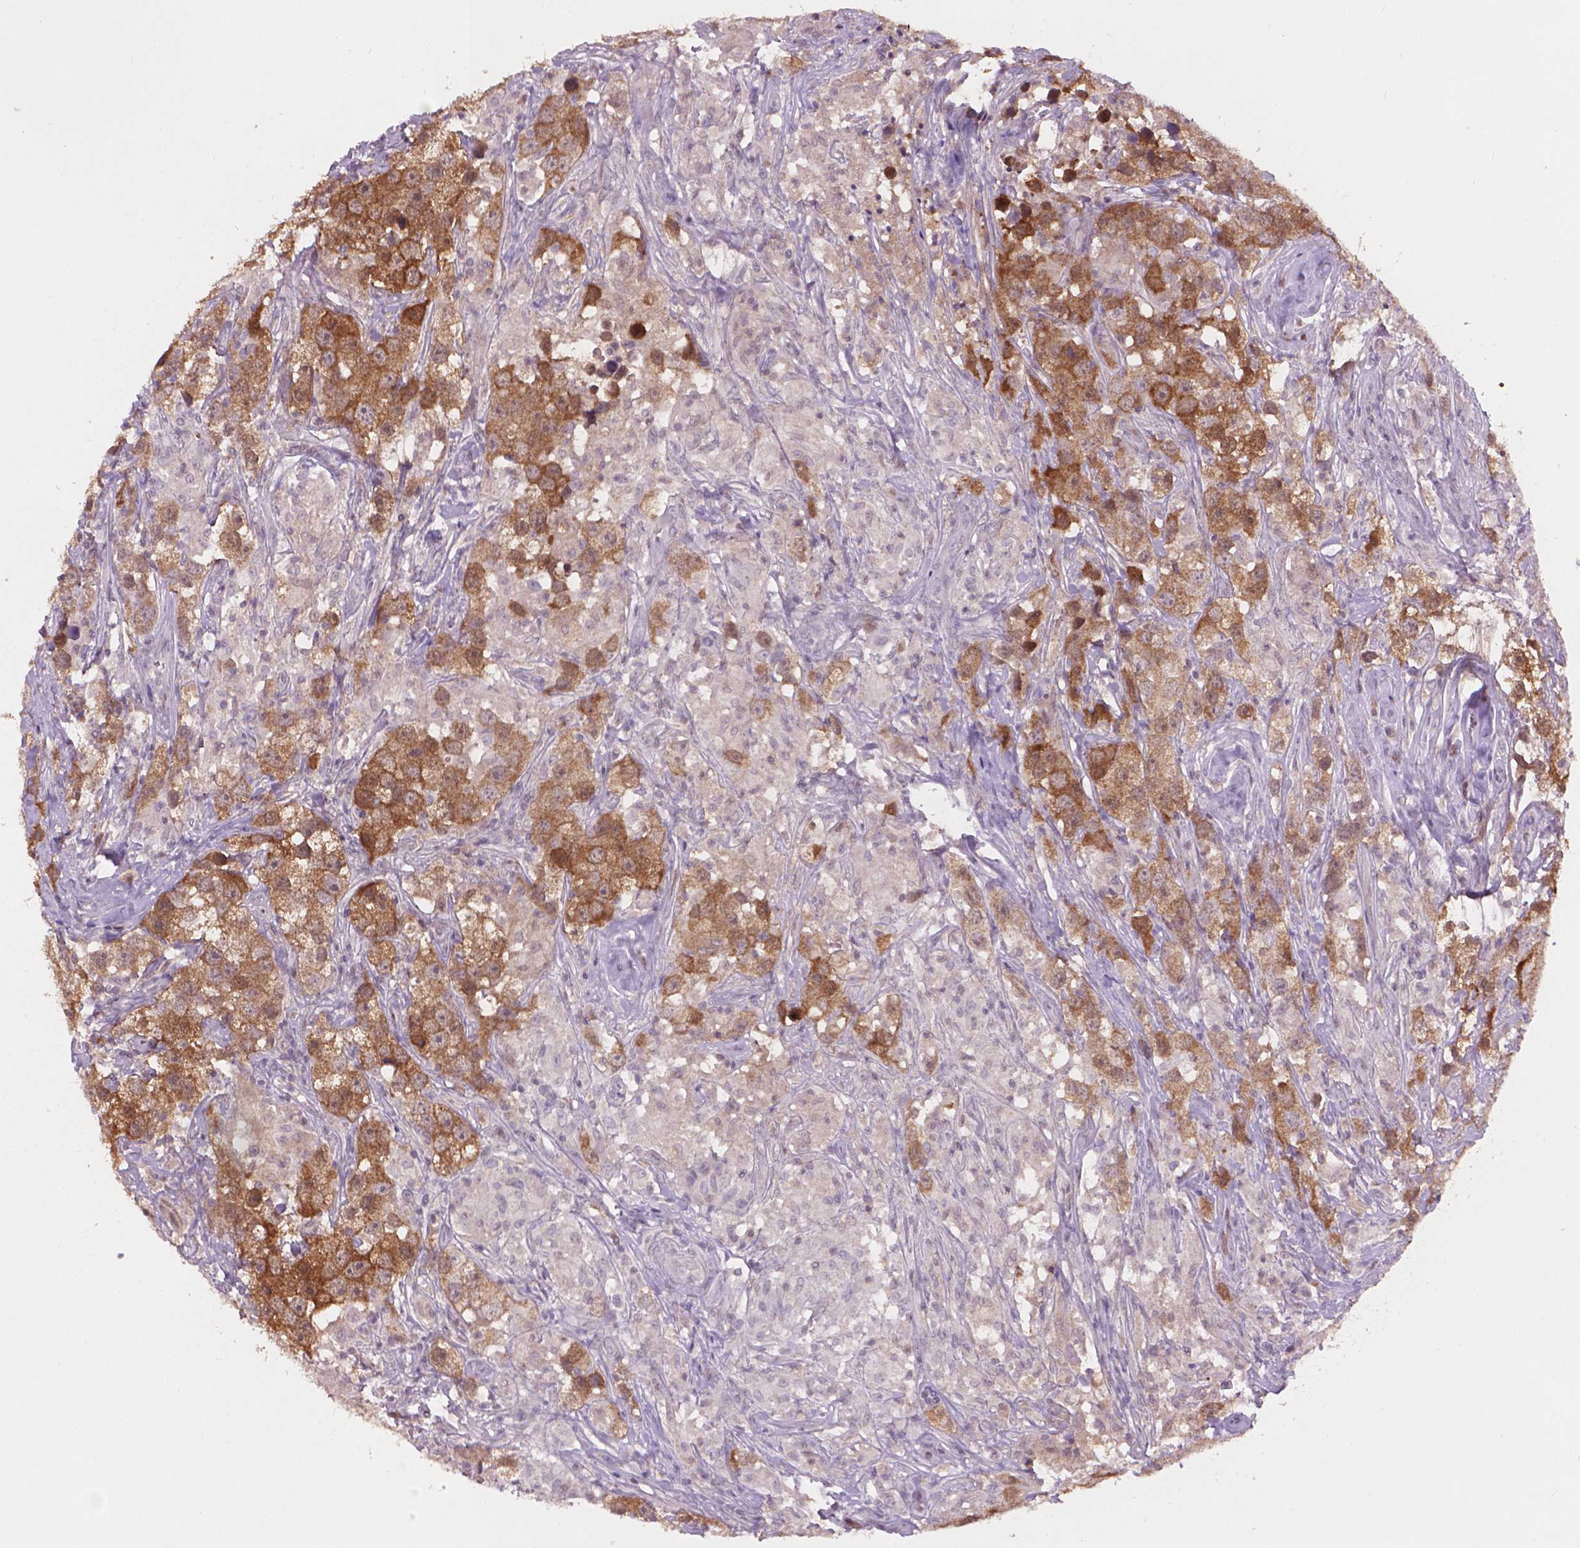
{"staining": {"intensity": "moderate", "quantity": ">75%", "location": "cytoplasmic/membranous"}, "tissue": "testis cancer", "cell_type": "Tumor cells", "image_type": "cancer", "snomed": [{"axis": "morphology", "description": "Seminoma, NOS"}, {"axis": "topography", "description": "Testis"}], "caption": "Immunohistochemical staining of human testis cancer (seminoma) reveals medium levels of moderate cytoplasmic/membranous protein staining in approximately >75% of tumor cells. (IHC, brightfield microscopy, high magnification).", "gene": "ENO2", "patient": {"sex": "male", "age": 49}}